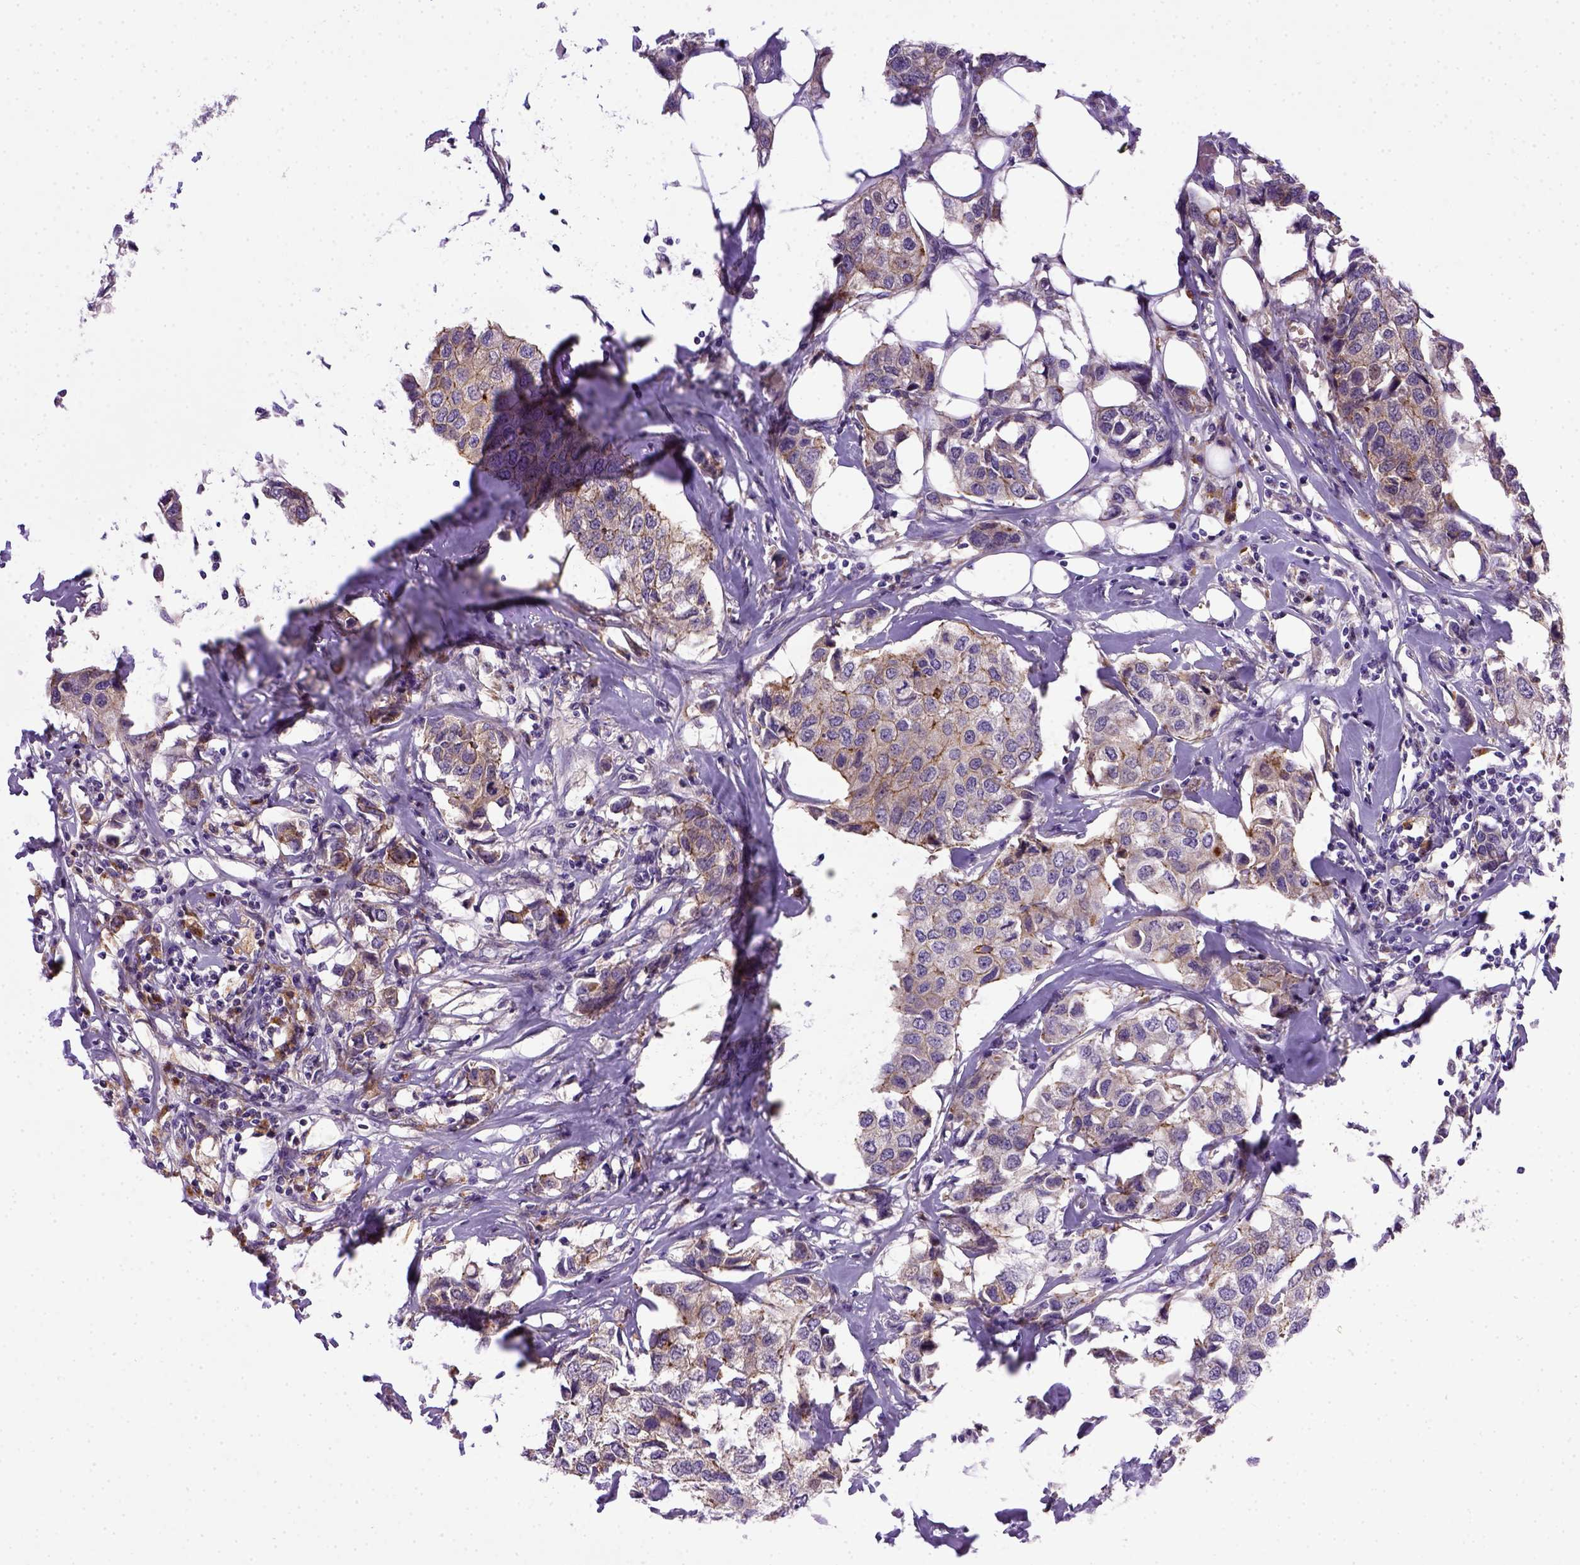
{"staining": {"intensity": "weak", "quantity": "25%-75%", "location": "cytoplasmic/membranous"}, "tissue": "breast cancer", "cell_type": "Tumor cells", "image_type": "cancer", "snomed": [{"axis": "morphology", "description": "Duct carcinoma"}, {"axis": "topography", "description": "Breast"}], "caption": "Immunohistochemistry histopathology image of neoplastic tissue: human infiltrating ductal carcinoma (breast) stained using immunohistochemistry (IHC) demonstrates low levels of weak protein expression localized specifically in the cytoplasmic/membranous of tumor cells, appearing as a cytoplasmic/membranous brown color.", "gene": "CDH1", "patient": {"sex": "female", "age": 80}}